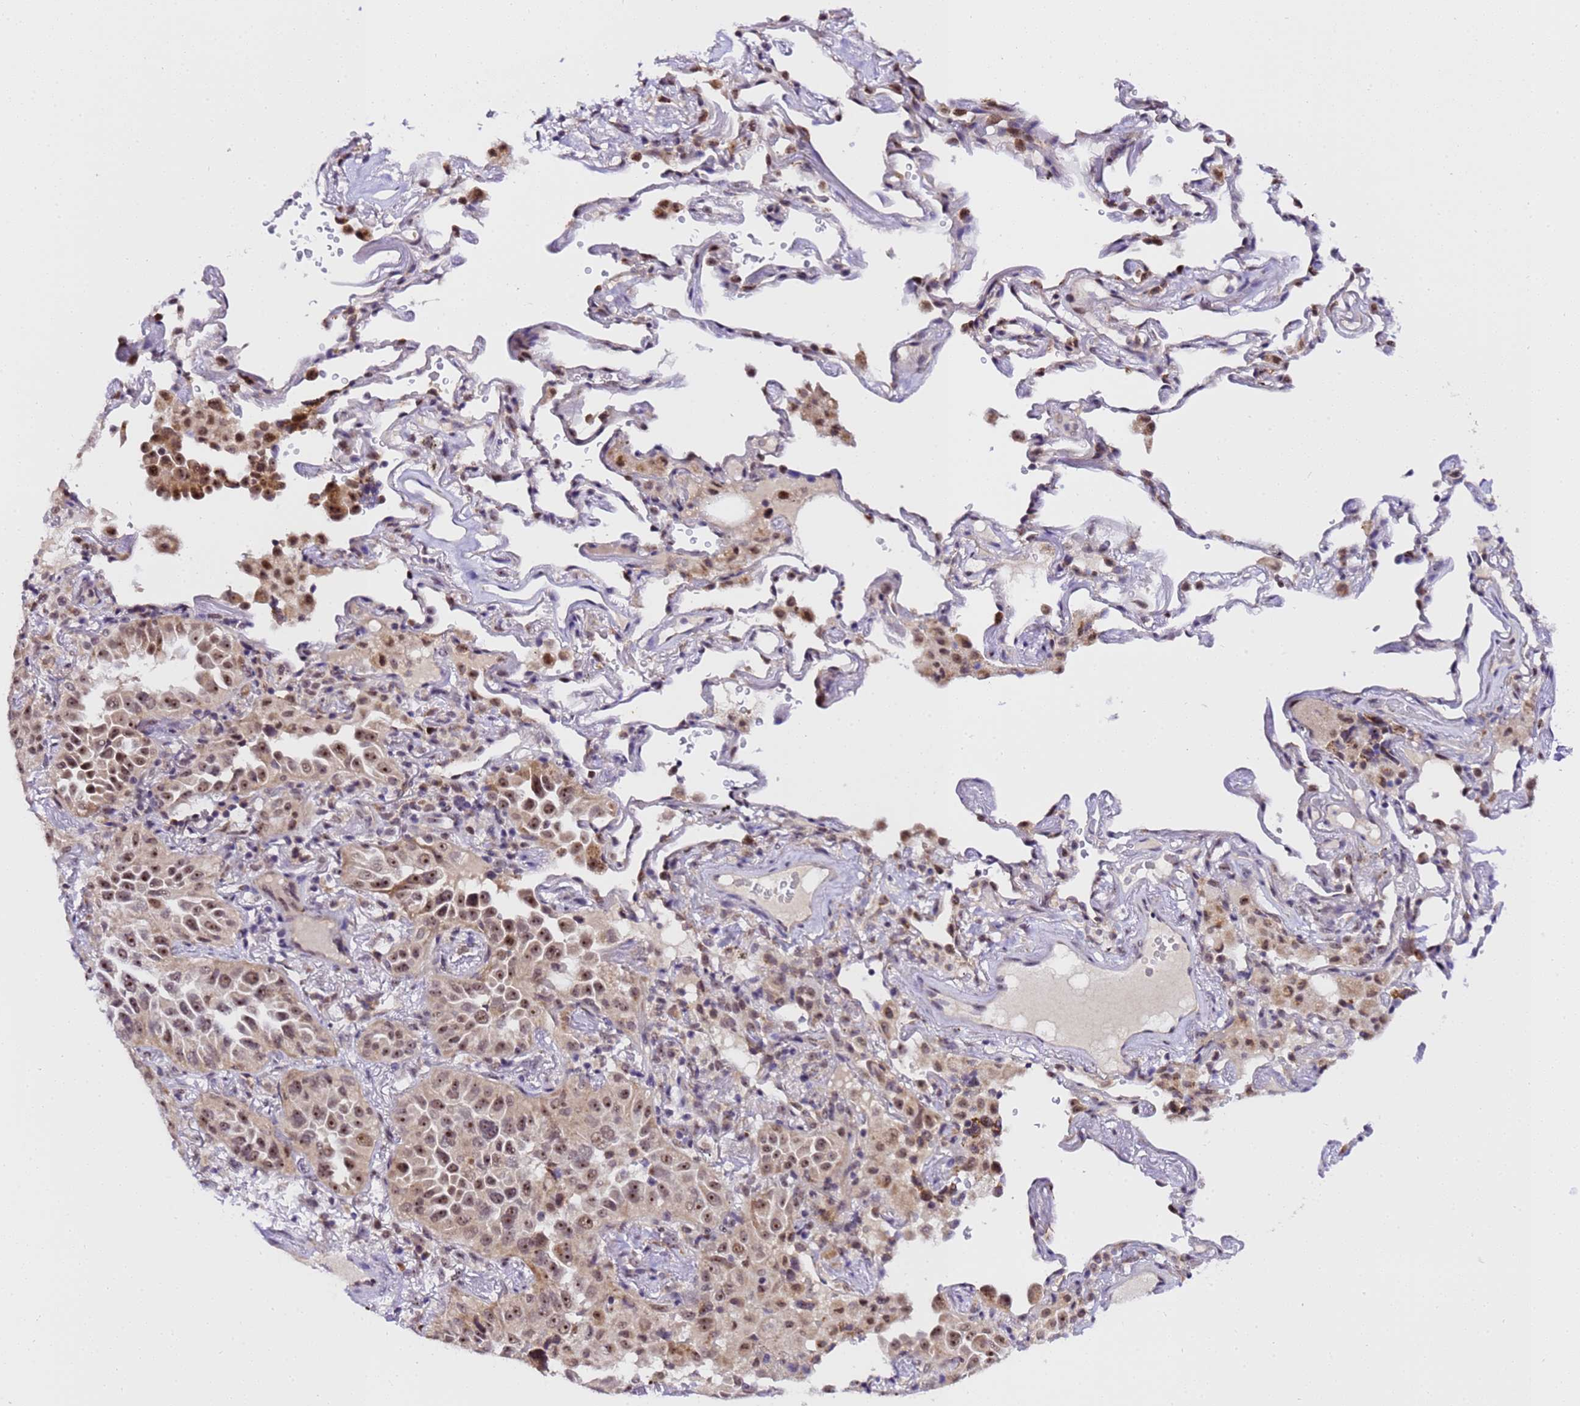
{"staining": {"intensity": "moderate", "quantity": ">75%", "location": "nuclear"}, "tissue": "lung cancer", "cell_type": "Tumor cells", "image_type": "cancer", "snomed": [{"axis": "morphology", "description": "Adenocarcinoma, NOS"}, {"axis": "topography", "description": "Lung"}], "caption": "Lung adenocarcinoma tissue shows moderate nuclear positivity in about >75% of tumor cells", "gene": "SLX4IP", "patient": {"sex": "female", "age": 69}}